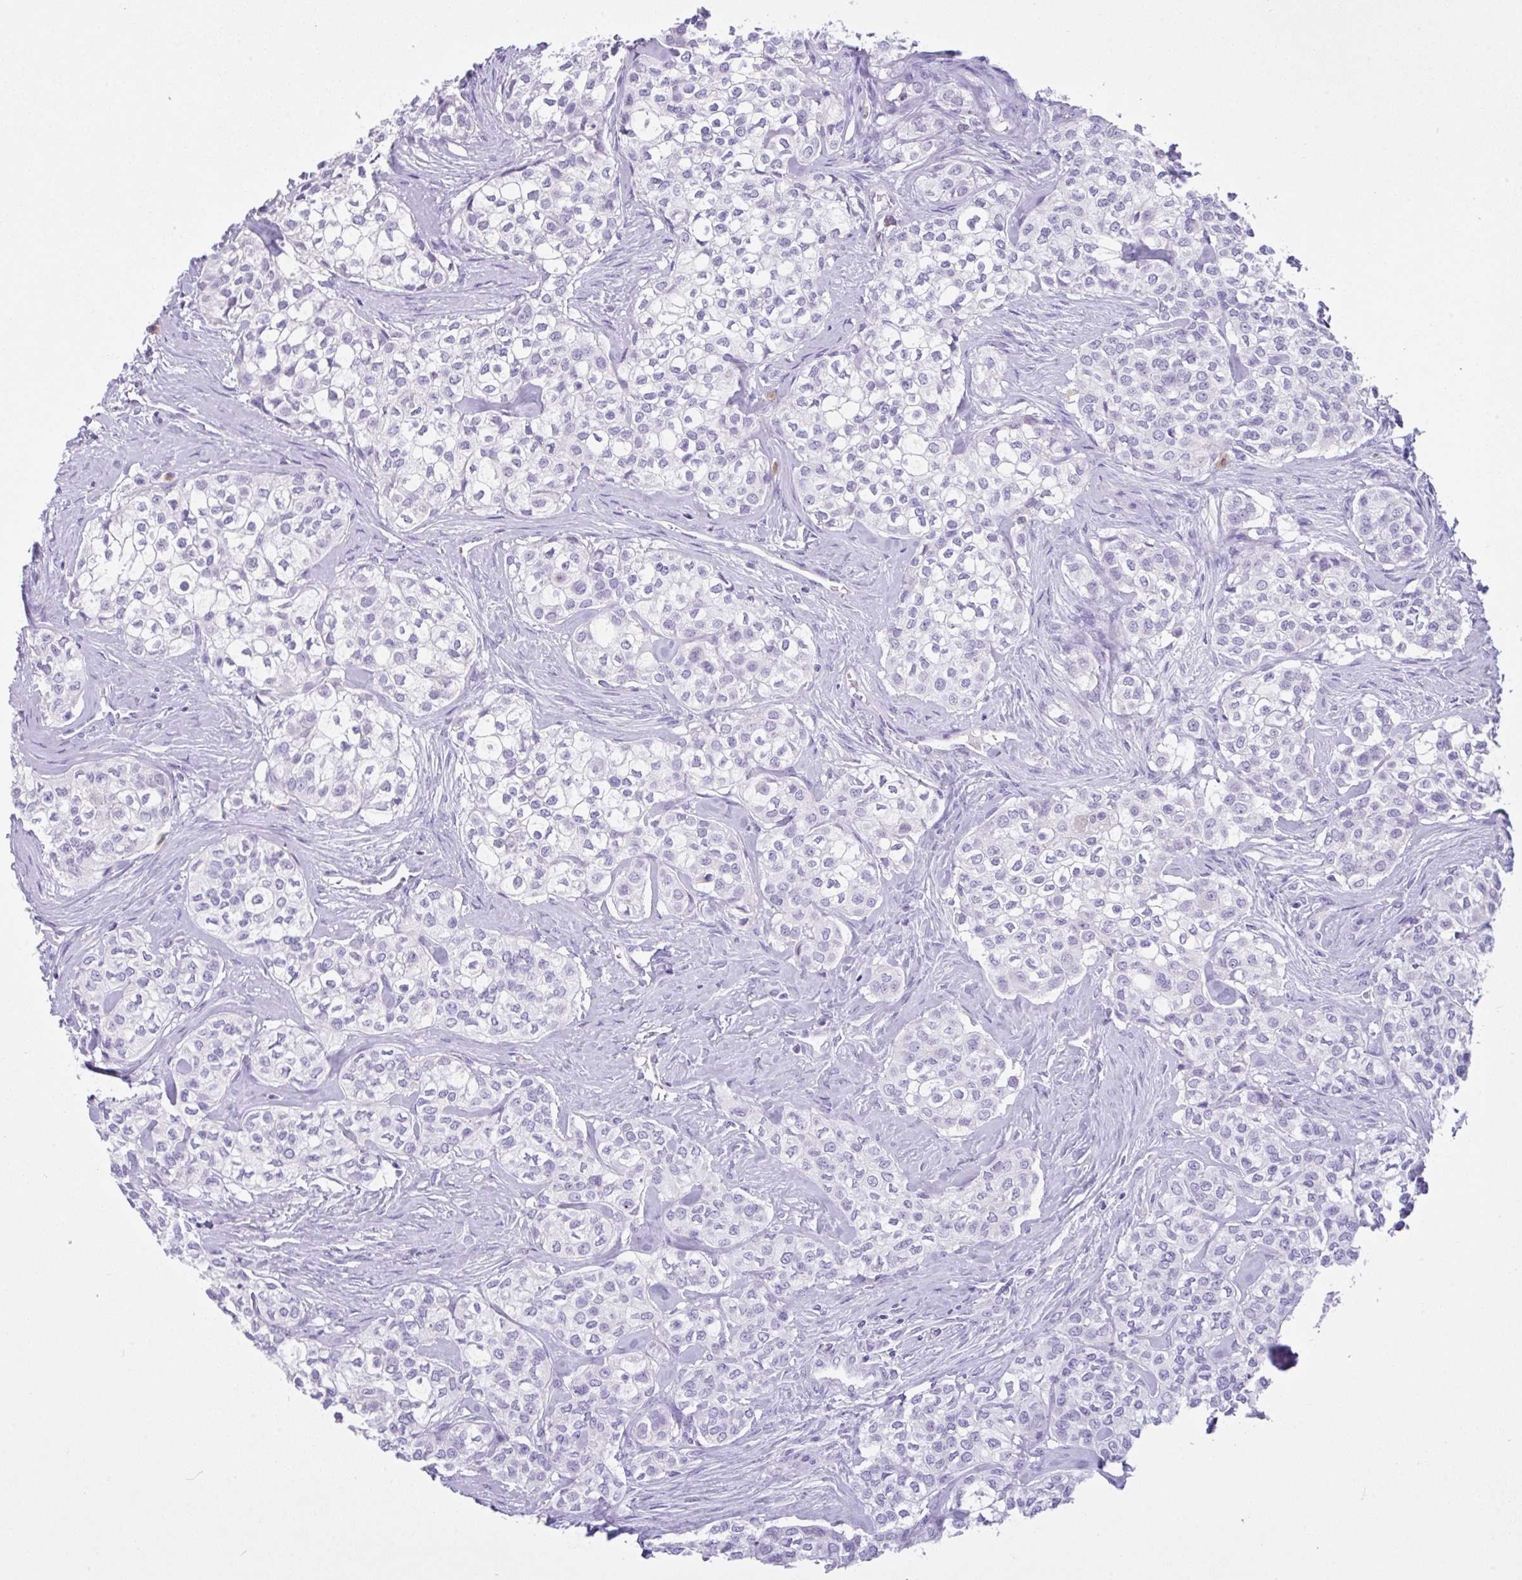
{"staining": {"intensity": "negative", "quantity": "none", "location": "none"}, "tissue": "head and neck cancer", "cell_type": "Tumor cells", "image_type": "cancer", "snomed": [{"axis": "morphology", "description": "Adenocarcinoma, NOS"}, {"axis": "topography", "description": "Head-Neck"}], "caption": "An image of human head and neck cancer is negative for staining in tumor cells. Brightfield microscopy of immunohistochemistry (IHC) stained with DAB (3,3'-diaminobenzidine) (brown) and hematoxylin (blue), captured at high magnification.", "gene": "NCF1", "patient": {"sex": "male", "age": 81}}